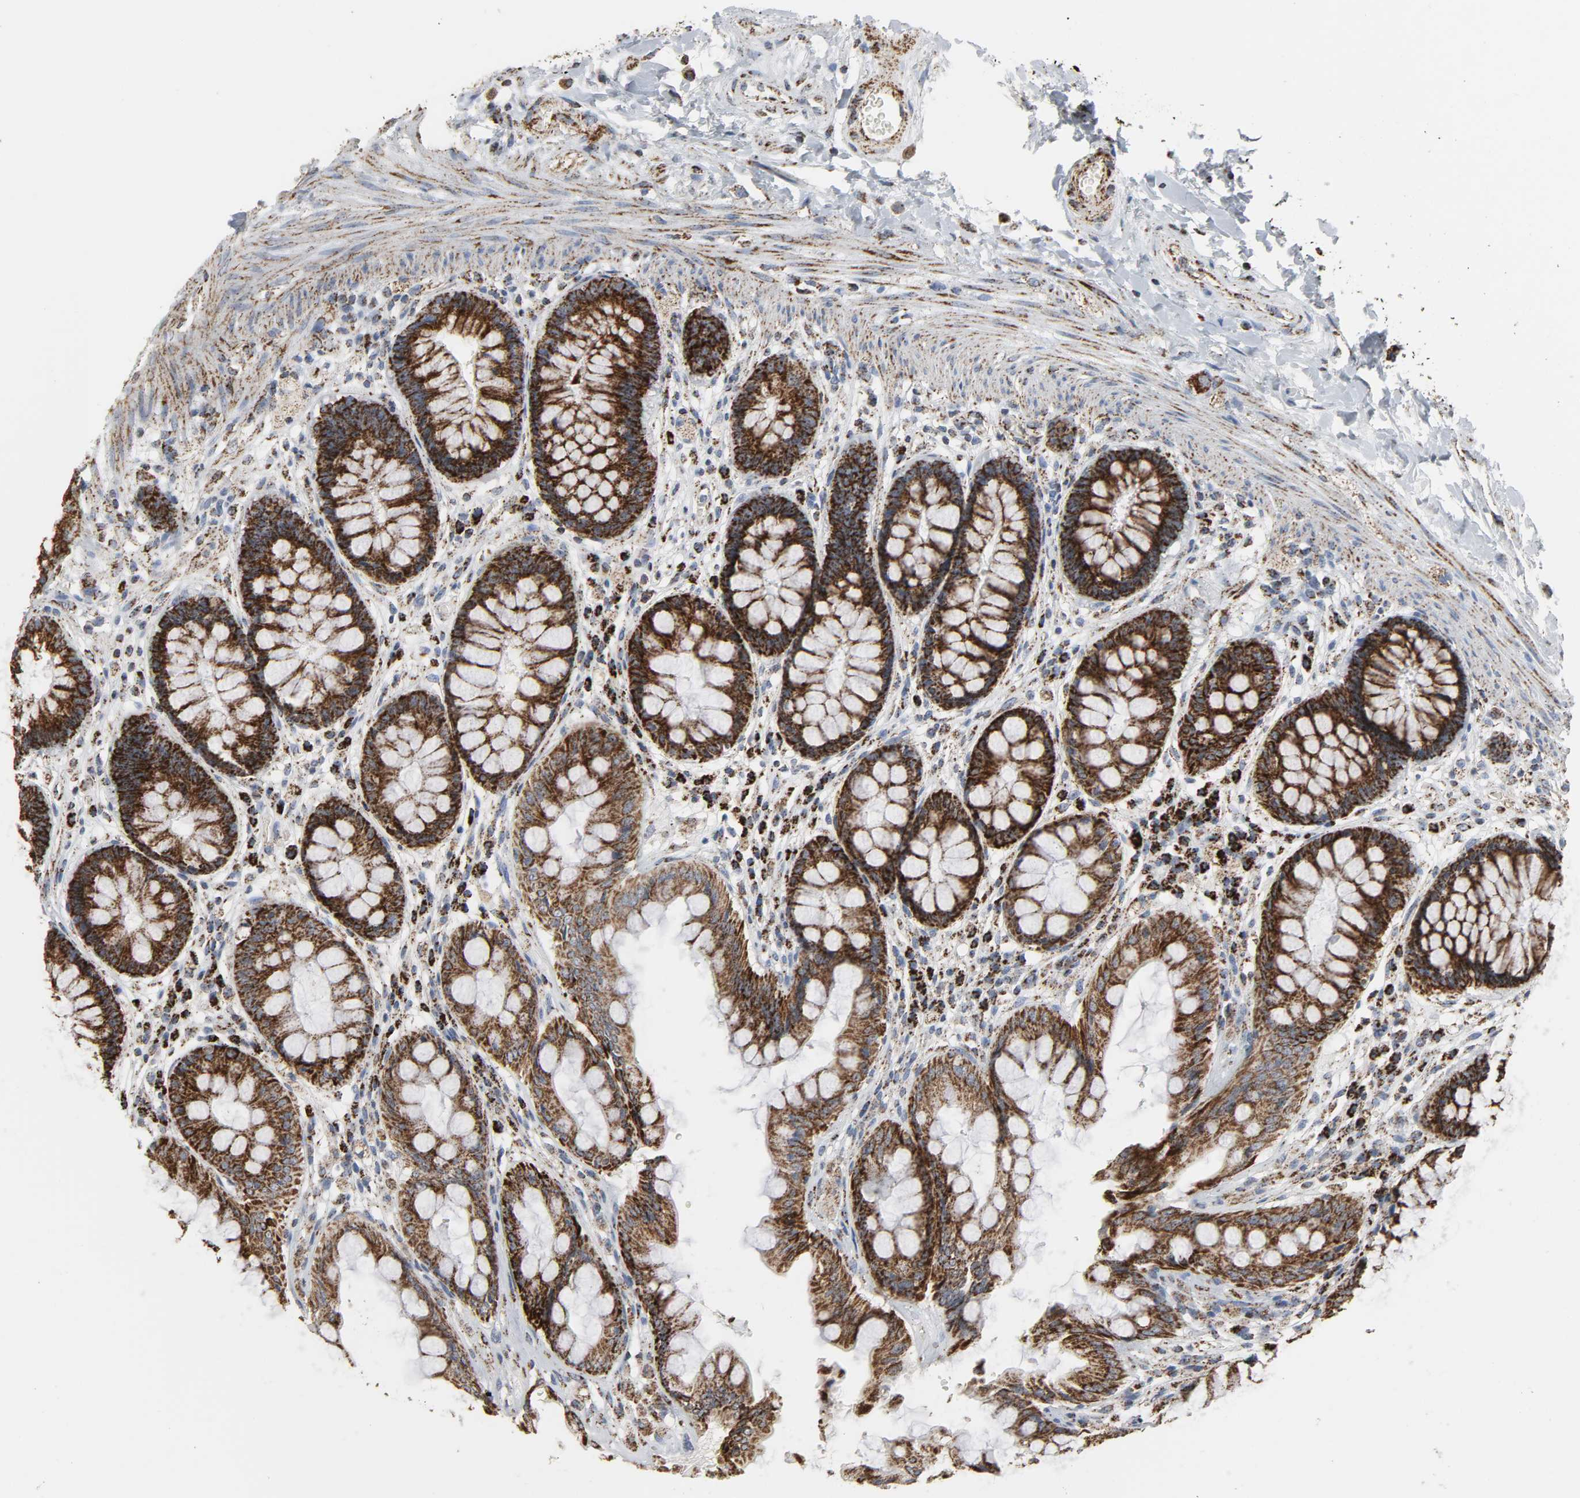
{"staining": {"intensity": "strong", "quantity": ">75%", "location": "cytoplasmic/membranous"}, "tissue": "rectum", "cell_type": "Glandular cells", "image_type": "normal", "snomed": [{"axis": "morphology", "description": "Normal tissue, NOS"}, {"axis": "topography", "description": "Rectum"}], "caption": "Protein staining displays strong cytoplasmic/membranous expression in about >75% of glandular cells in benign rectum.", "gene": "ACAT1", "patient": {"sex": "female", "age": 46}}